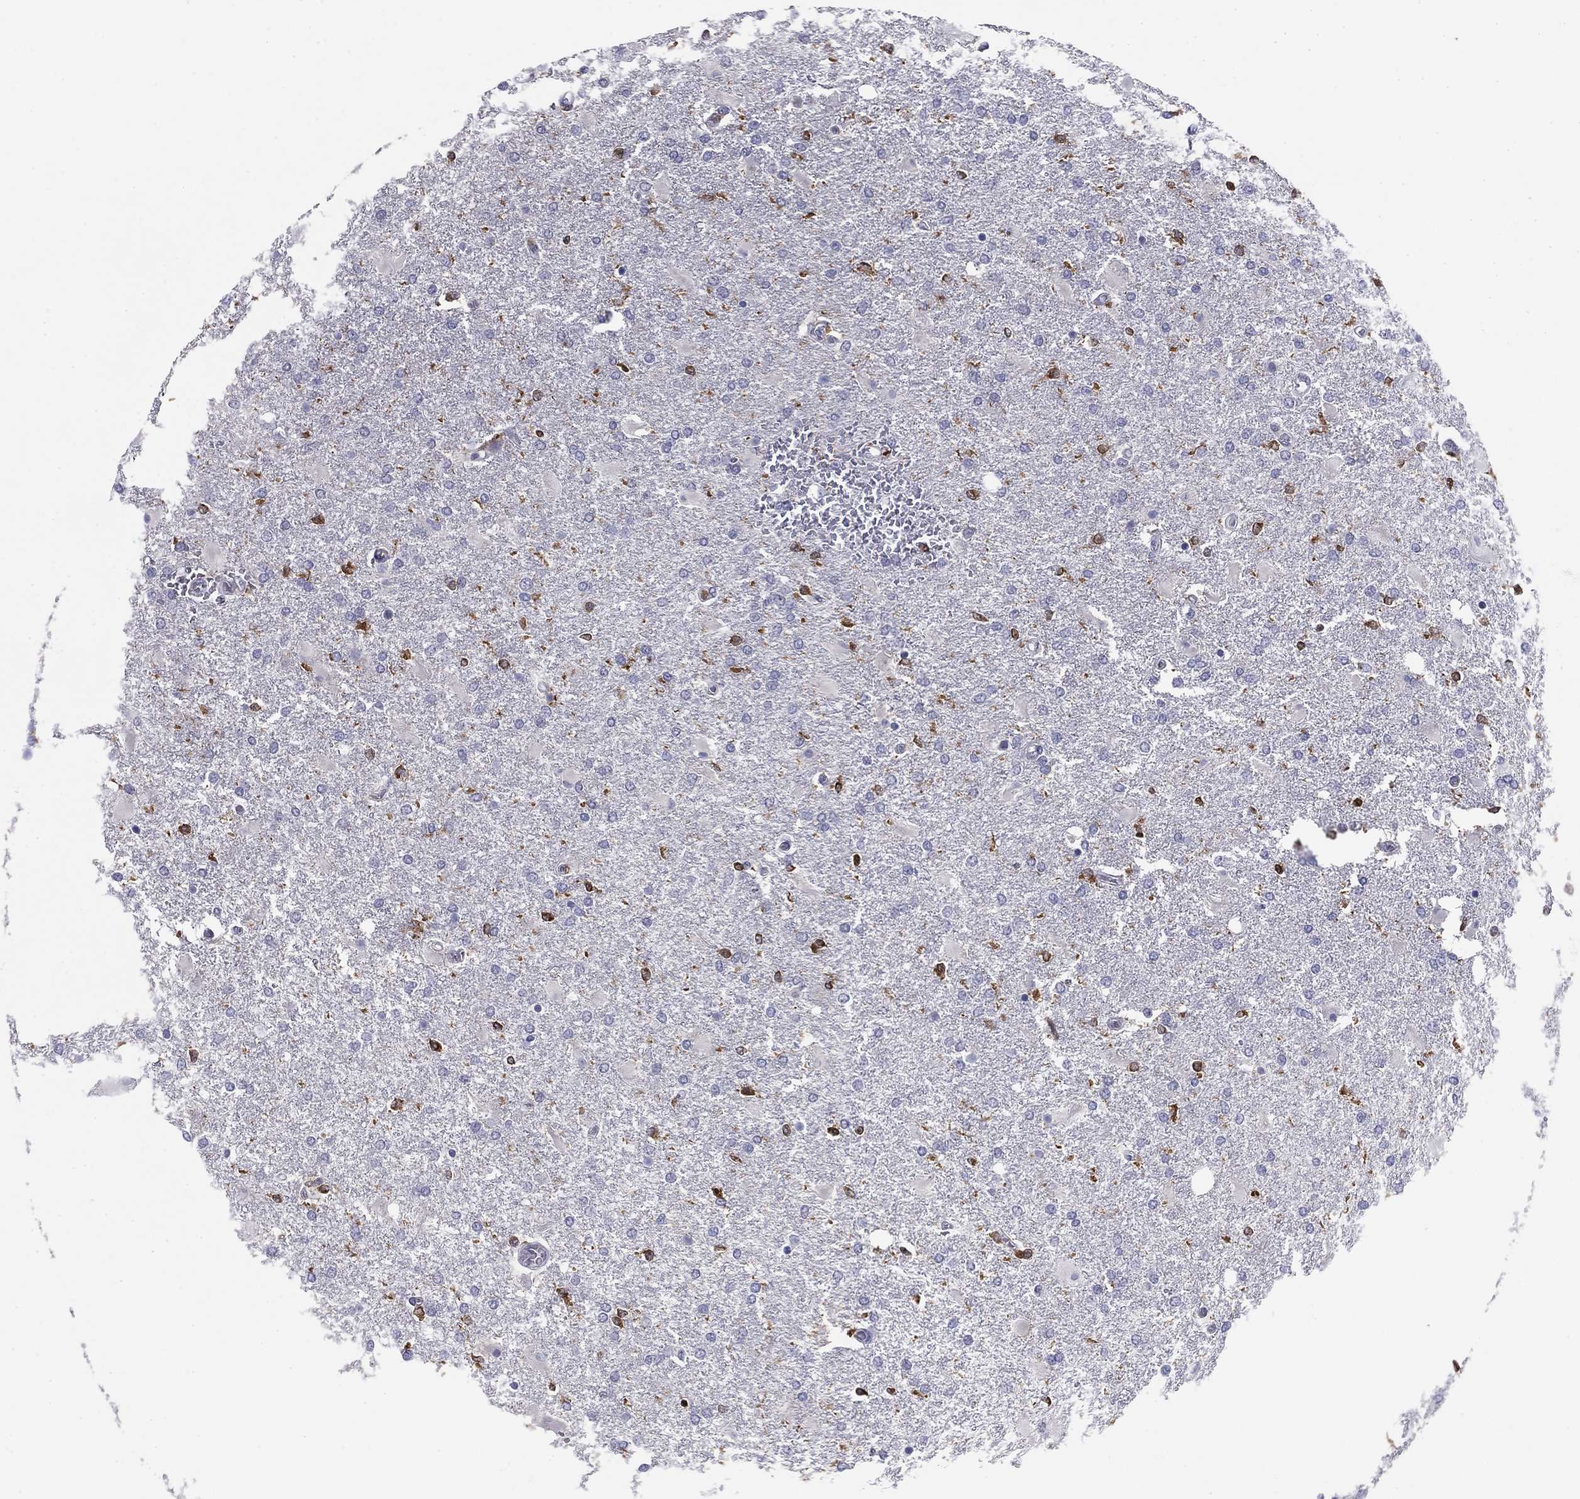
{"staining": {"intensity": "negative", "quantity": "none", "location": "none"}, "tissue": "glioma", "cell_type": "Tumor cells", "image_type": "cancer", "snomed": [{"axis": "morphology", "description": "Glioma, malignant, High grade"}, {"axis": "topography", "description": "Cerebral cortex"}], "caption": "The IHC micrograph has no significant positivity in tumor cells of glioma tissue.", "gene": "PLCB2", "patient": {"sex": "male", "age": 79}}